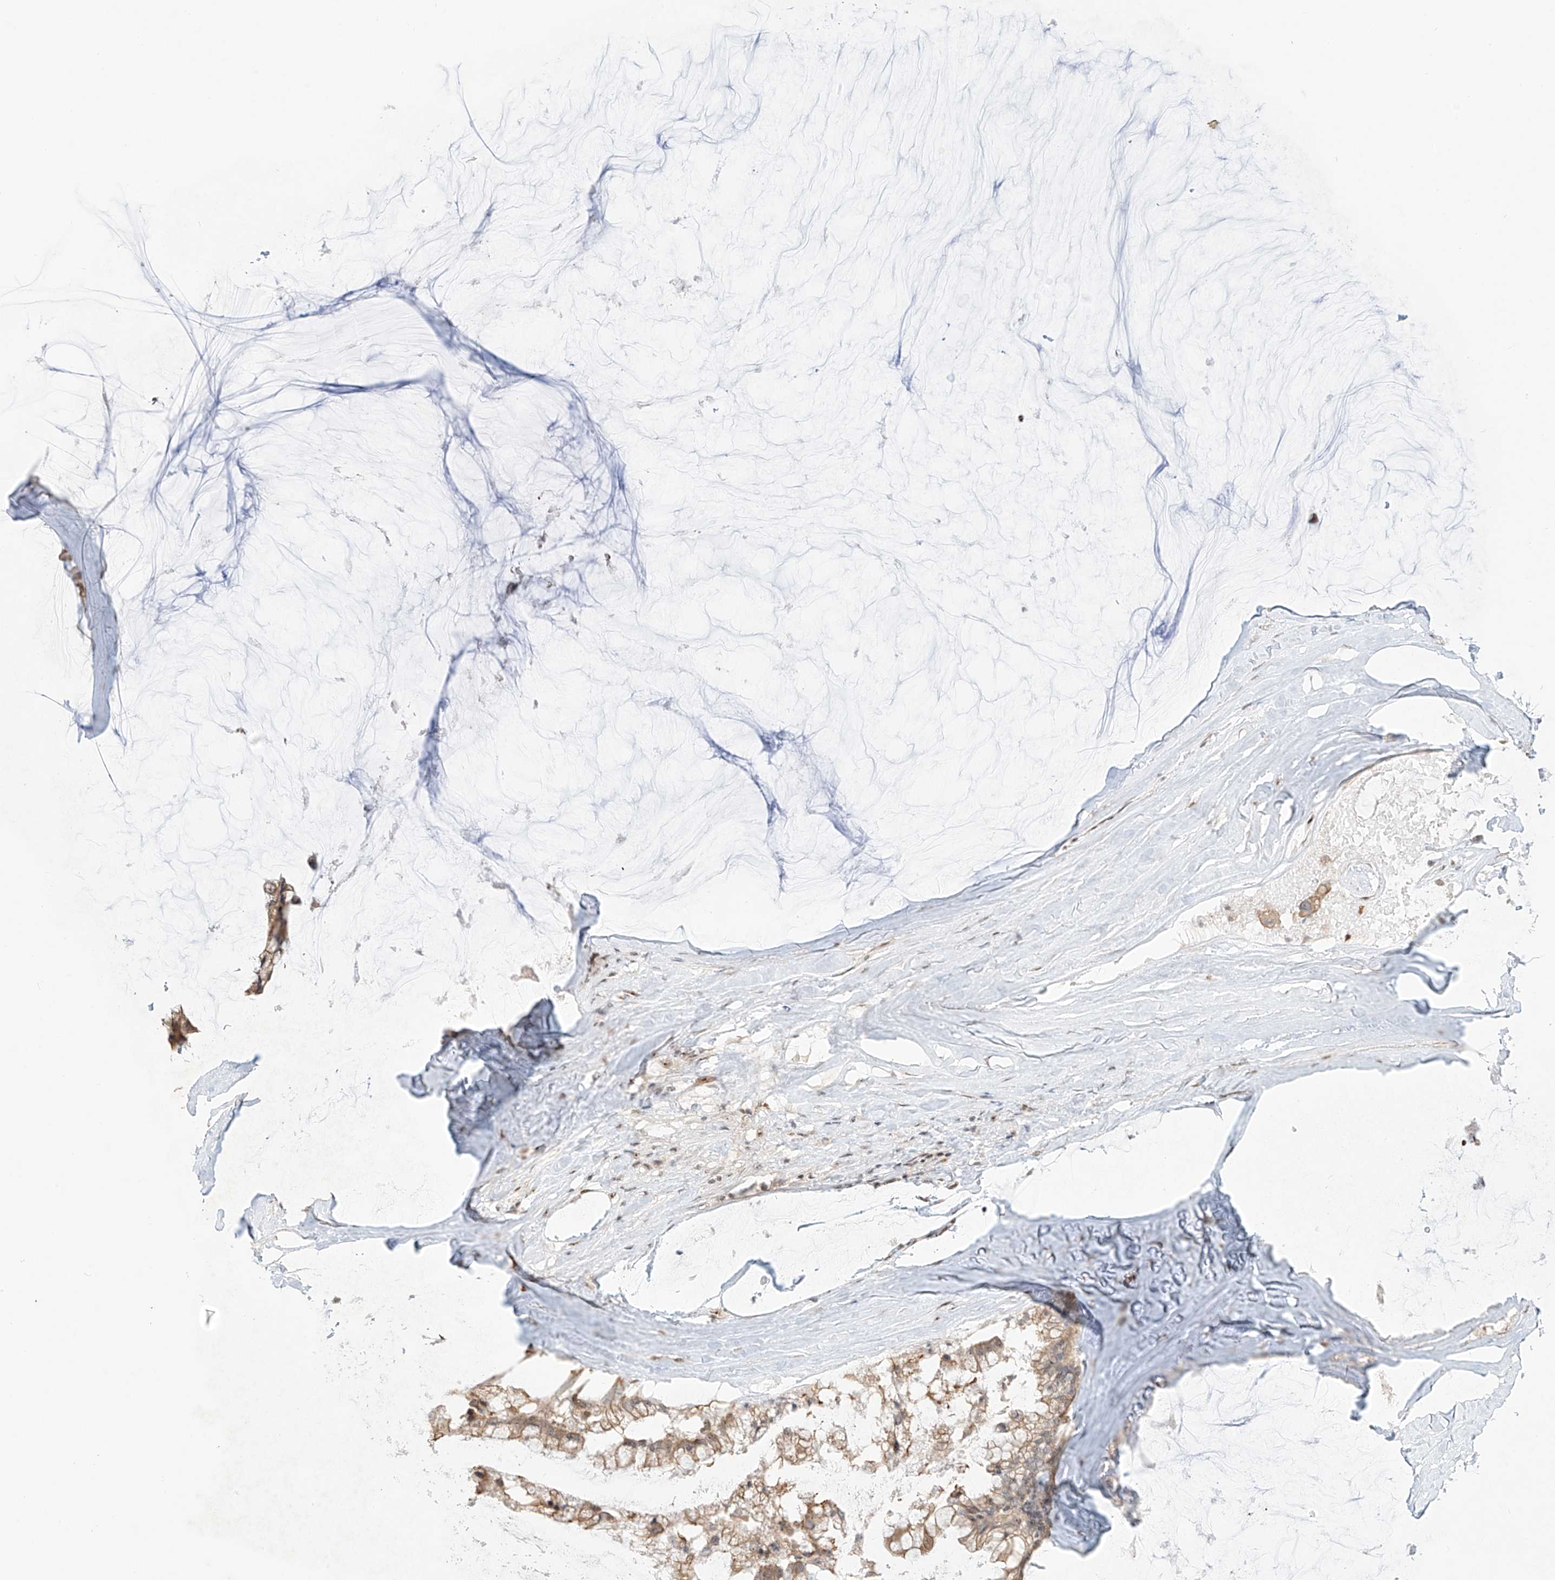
{"staining": {"intensity": "weak", "quantity": ">75%", "location": "cytoplasmic/membranous"}, "tissue": "ovarian cancer", "cell_type": "Tumor cells", "image_type": "cancer", "snomed": [{"axis": "morphology", "description": "Cystadenocarcinoma, mucinous, NOS"}, {"axis": "topography", "description": "Ovary"}], "caption": "The photomicrograph demonstrates staining of mucinous cystadenocarcinoma (ovarian), revealing weak cytoplasmic/membranous protein staining (brown color) within tumor cells. Immunohistochemistry stains the protein in brown and the nuclei are stained blue.", "gene": "ZNF512", "patient": {"sex": "female", "age": 39}}